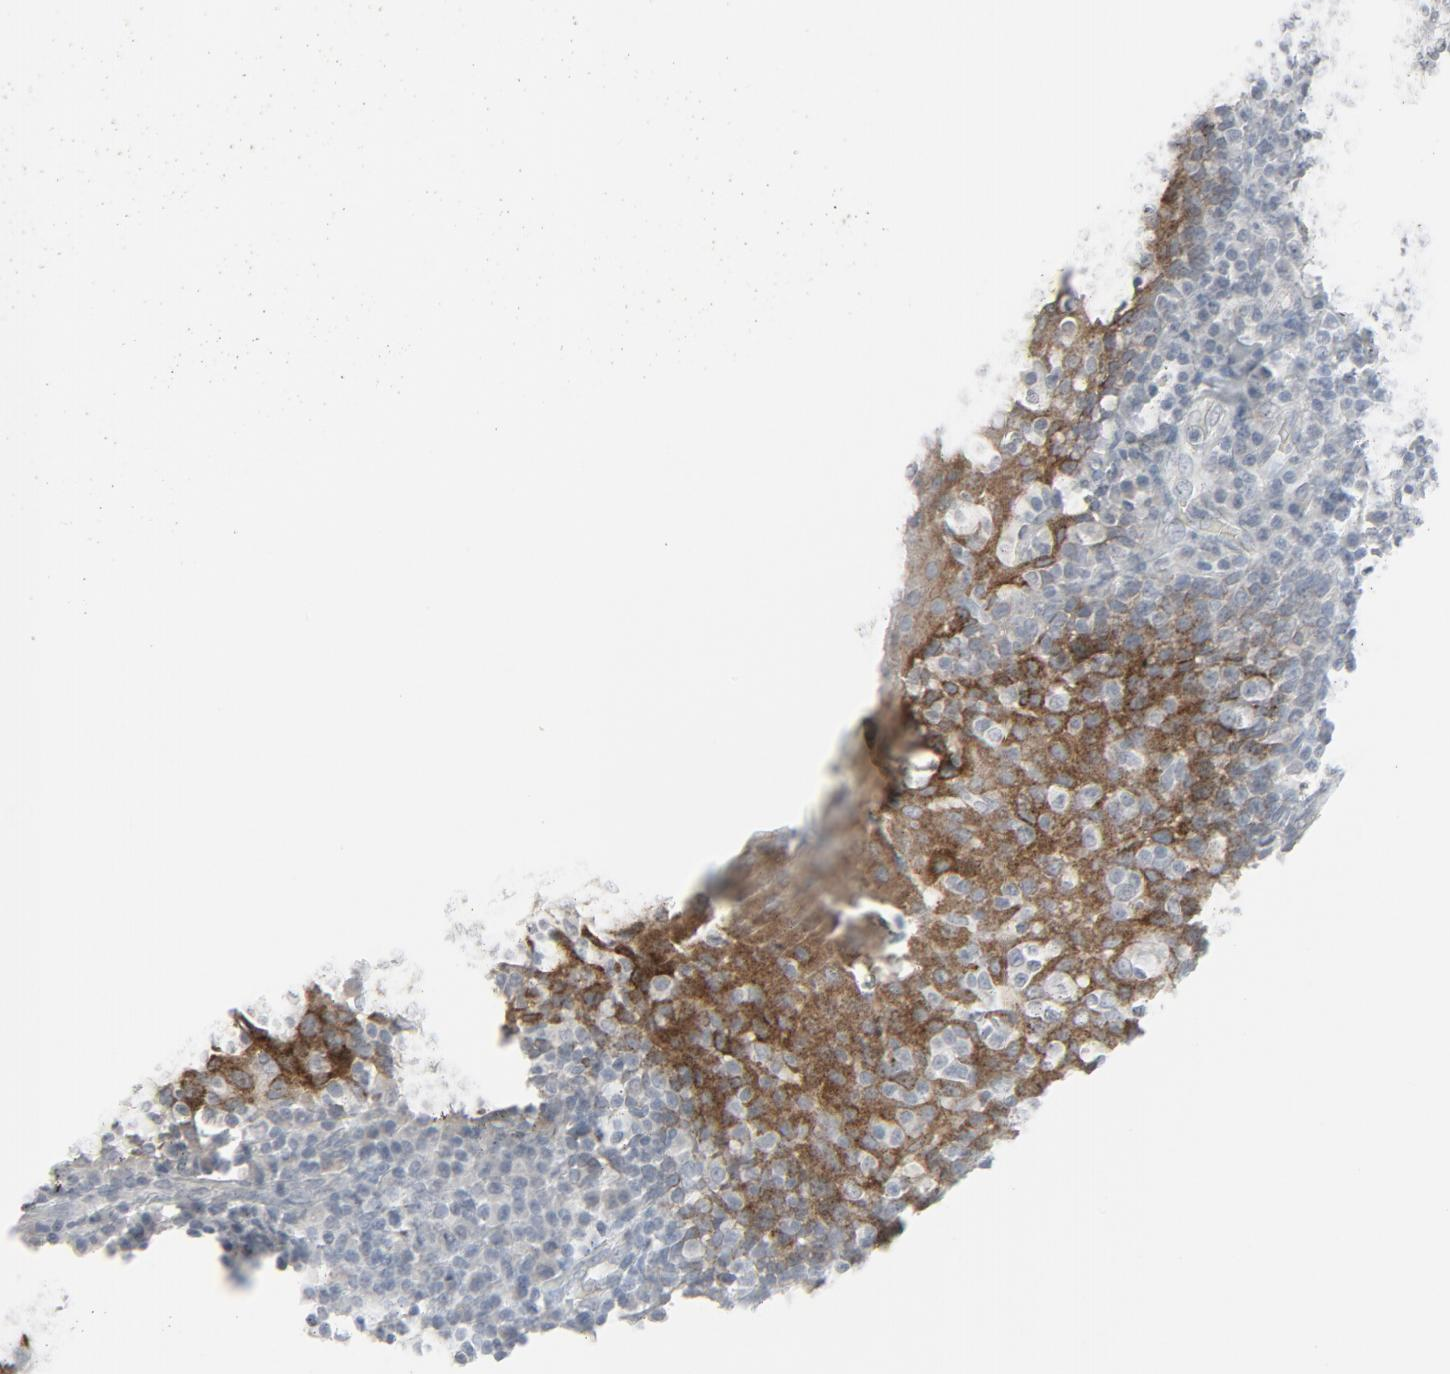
{"staining": {"intensity": "negative", "quantity": "none", "location": "none"}, "tissue": "tonsil", "cell_type": "Germinal center cells", "image_type": "normal", "snomed": [{"axis": "morphology", "description": "Normal tissue, NOS"}, {"axis": "topography", "description": "Tonsil"}], "caption": "IHC micrograph of unremarkable tonsil stained for a protein (brown), which exhibits no positivity in germinal center cells.", "gene": "FGFR3", "patient": {"sex": "male", "age": 17}}